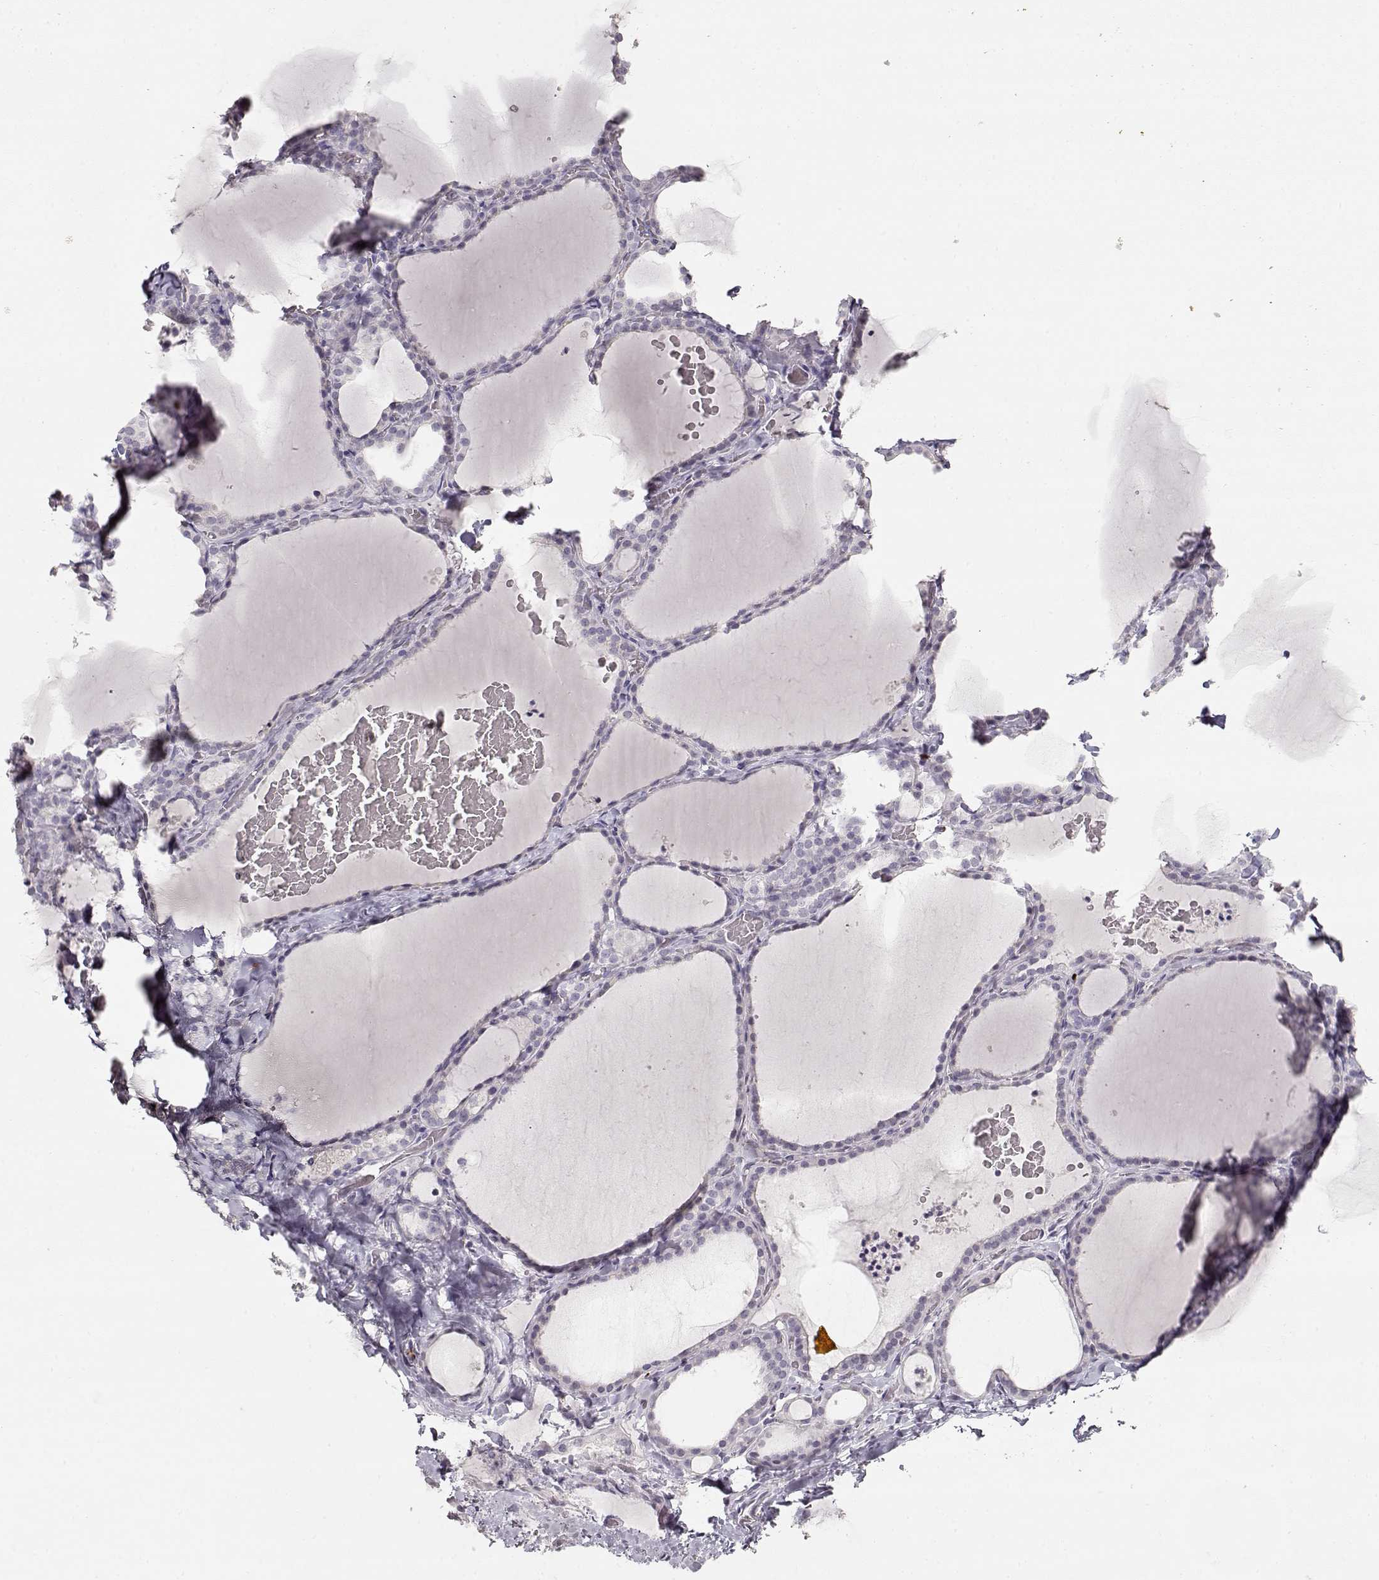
{"staining": {"intensity": "negative", "quantity": "none", "location": "none"}, "tissue": "thyroid gland", "cell_type": "Glandular cells", "image_type": "normal", "snomed": [{"axis": "morphology", "description": "Normal tissue, NOS"}, {"axis": "topography", "description": "Thyroid gland"}], "caption": "This is a photomicrograph of IHC staining of benign thyroid gland, which shows no positivity in glandular cells.", "gene": "S100B", "patient": {"sex": "female", "age": 22}}